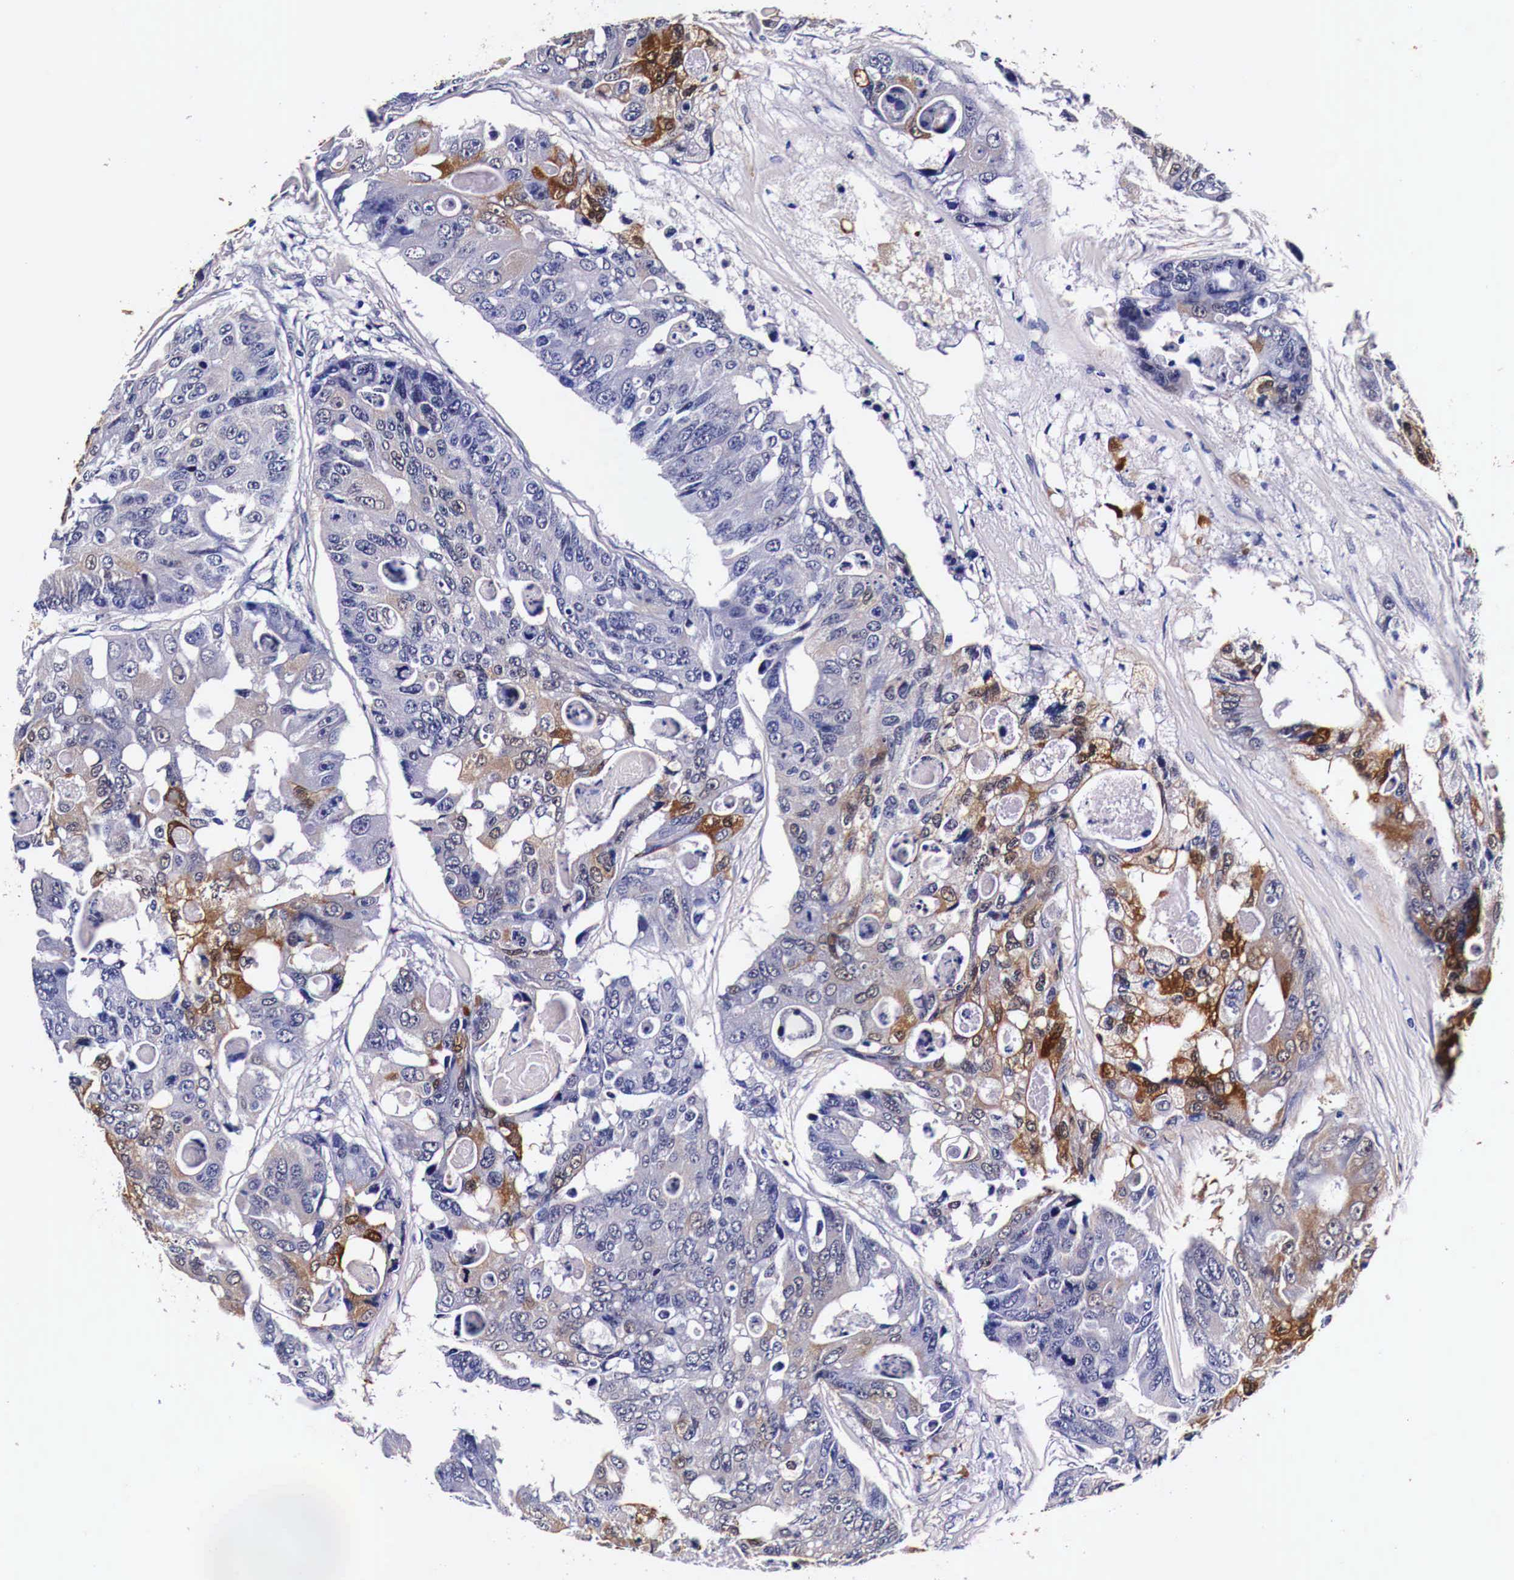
{"staining": {"intensity": "moderate", "quantity": "<25%", "location": "cytoplasmic/membranous"}, "tissue": "colorectal cancer", "cell_type": "Tumor cells", "image_type": "cancer", "snomed": [{"axis": "morphology", "description": "Adenocarcinoma, NOS"}, {"axis": "topography", "description": "Colon"}], "caption": "Protein positivity by IHC displays moderate cytoplasmic/membranous expression in about <25% of tumor cells in colorectal cancer.", "gene": "HSPB1", "patient": {"sex": "female", "age": 86}}